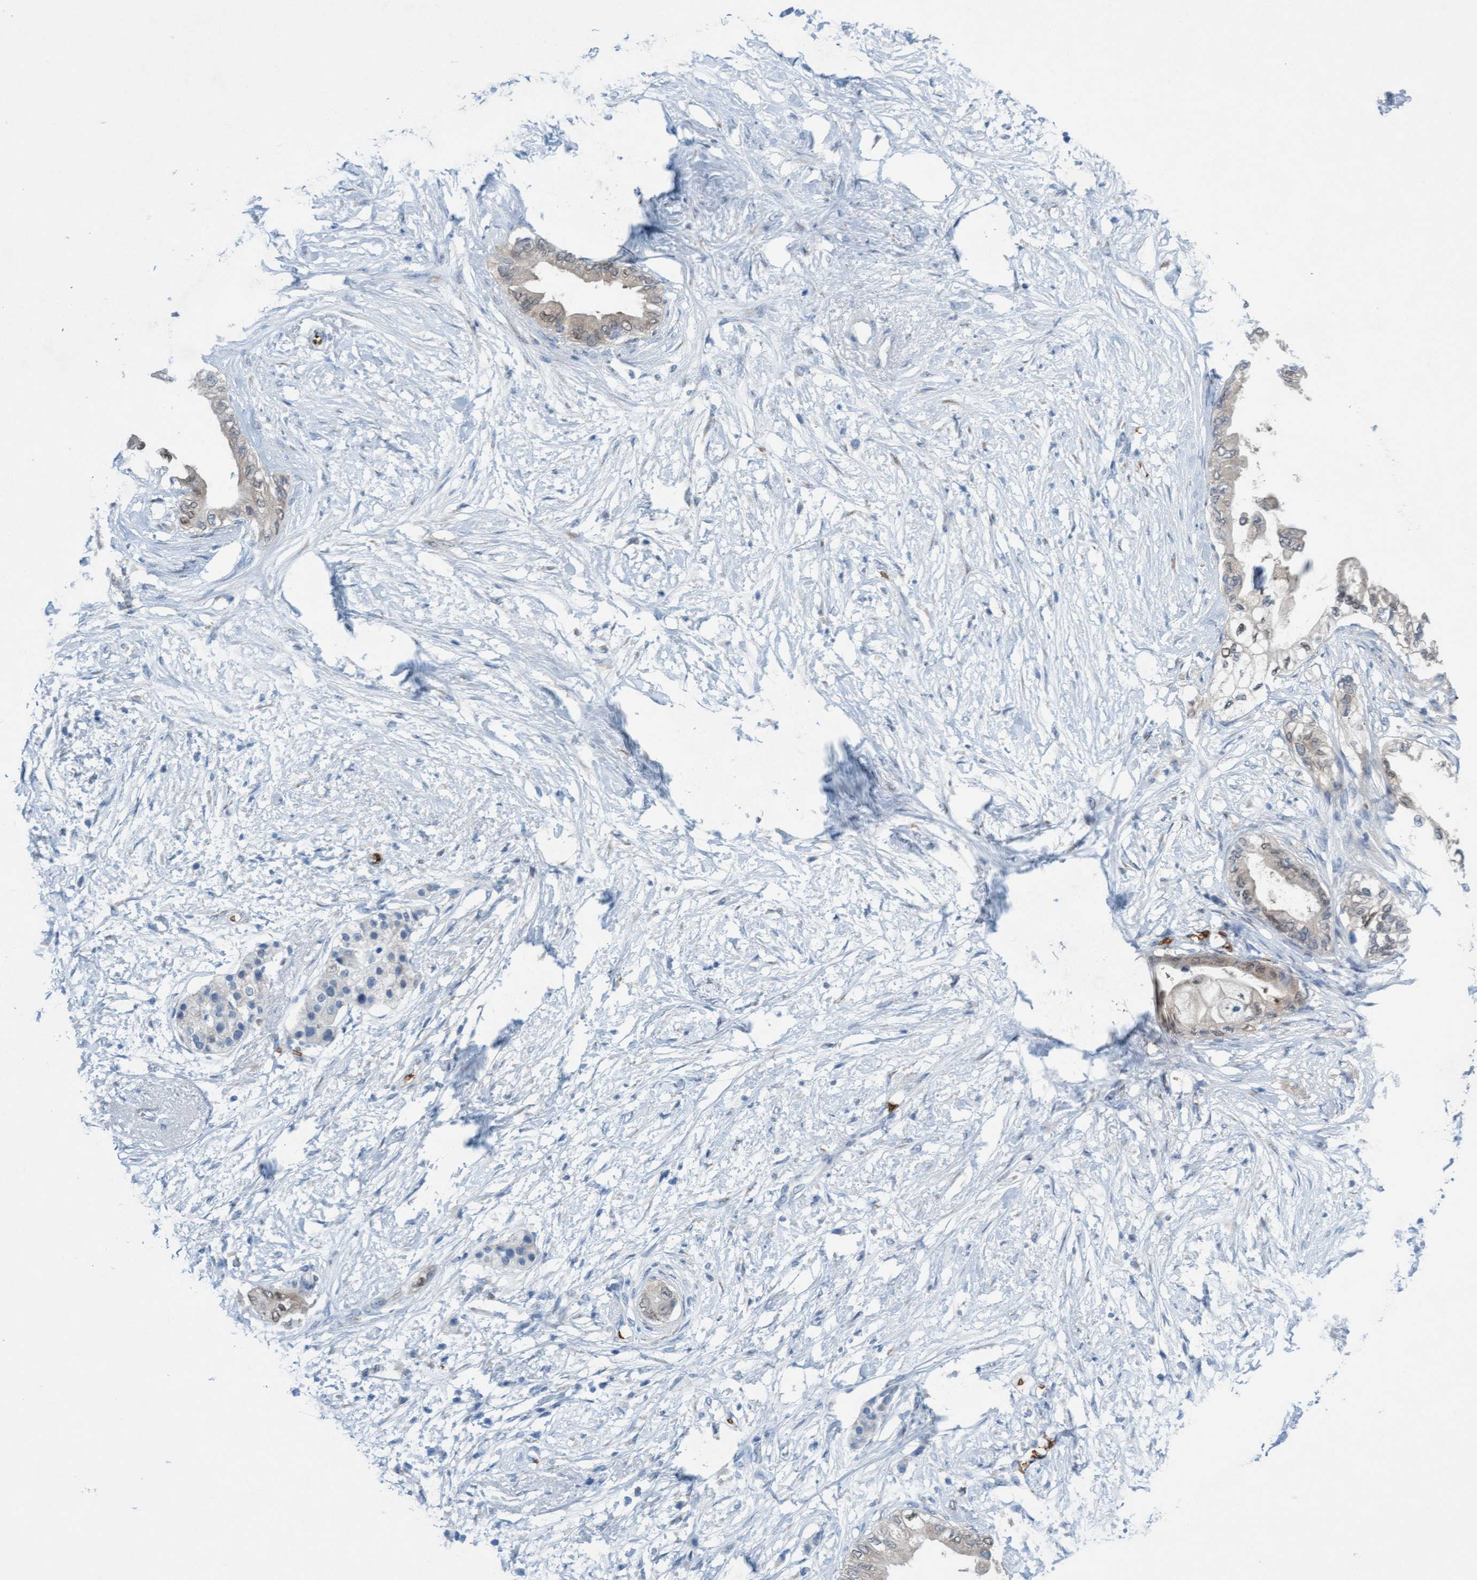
{"staining": {"intensity": "weak", "quantity": "<25%", "location": "cytoplasmic/membranous"}, "tissue": "pancreatic cancer", "cell_type": "Tumor cells", "image_type": "cancer", "snomed": [{"axis": "morphology", "description": "Normal tissue, NOS"}, {"axis": "morphology", "description": "Adenocarcinoma, NOS"}, {"axis": "topography", "description": "Pancreas"}, {"axis": "topography", "description": "Duodenum"}], "caption": "Photomicrograph shows no significant protein positivity in tumor cells of pancreatic cancer (adenocarcinoma).", "gene": "SPEM2", "patient": {"sex": "female", "age": 60}}